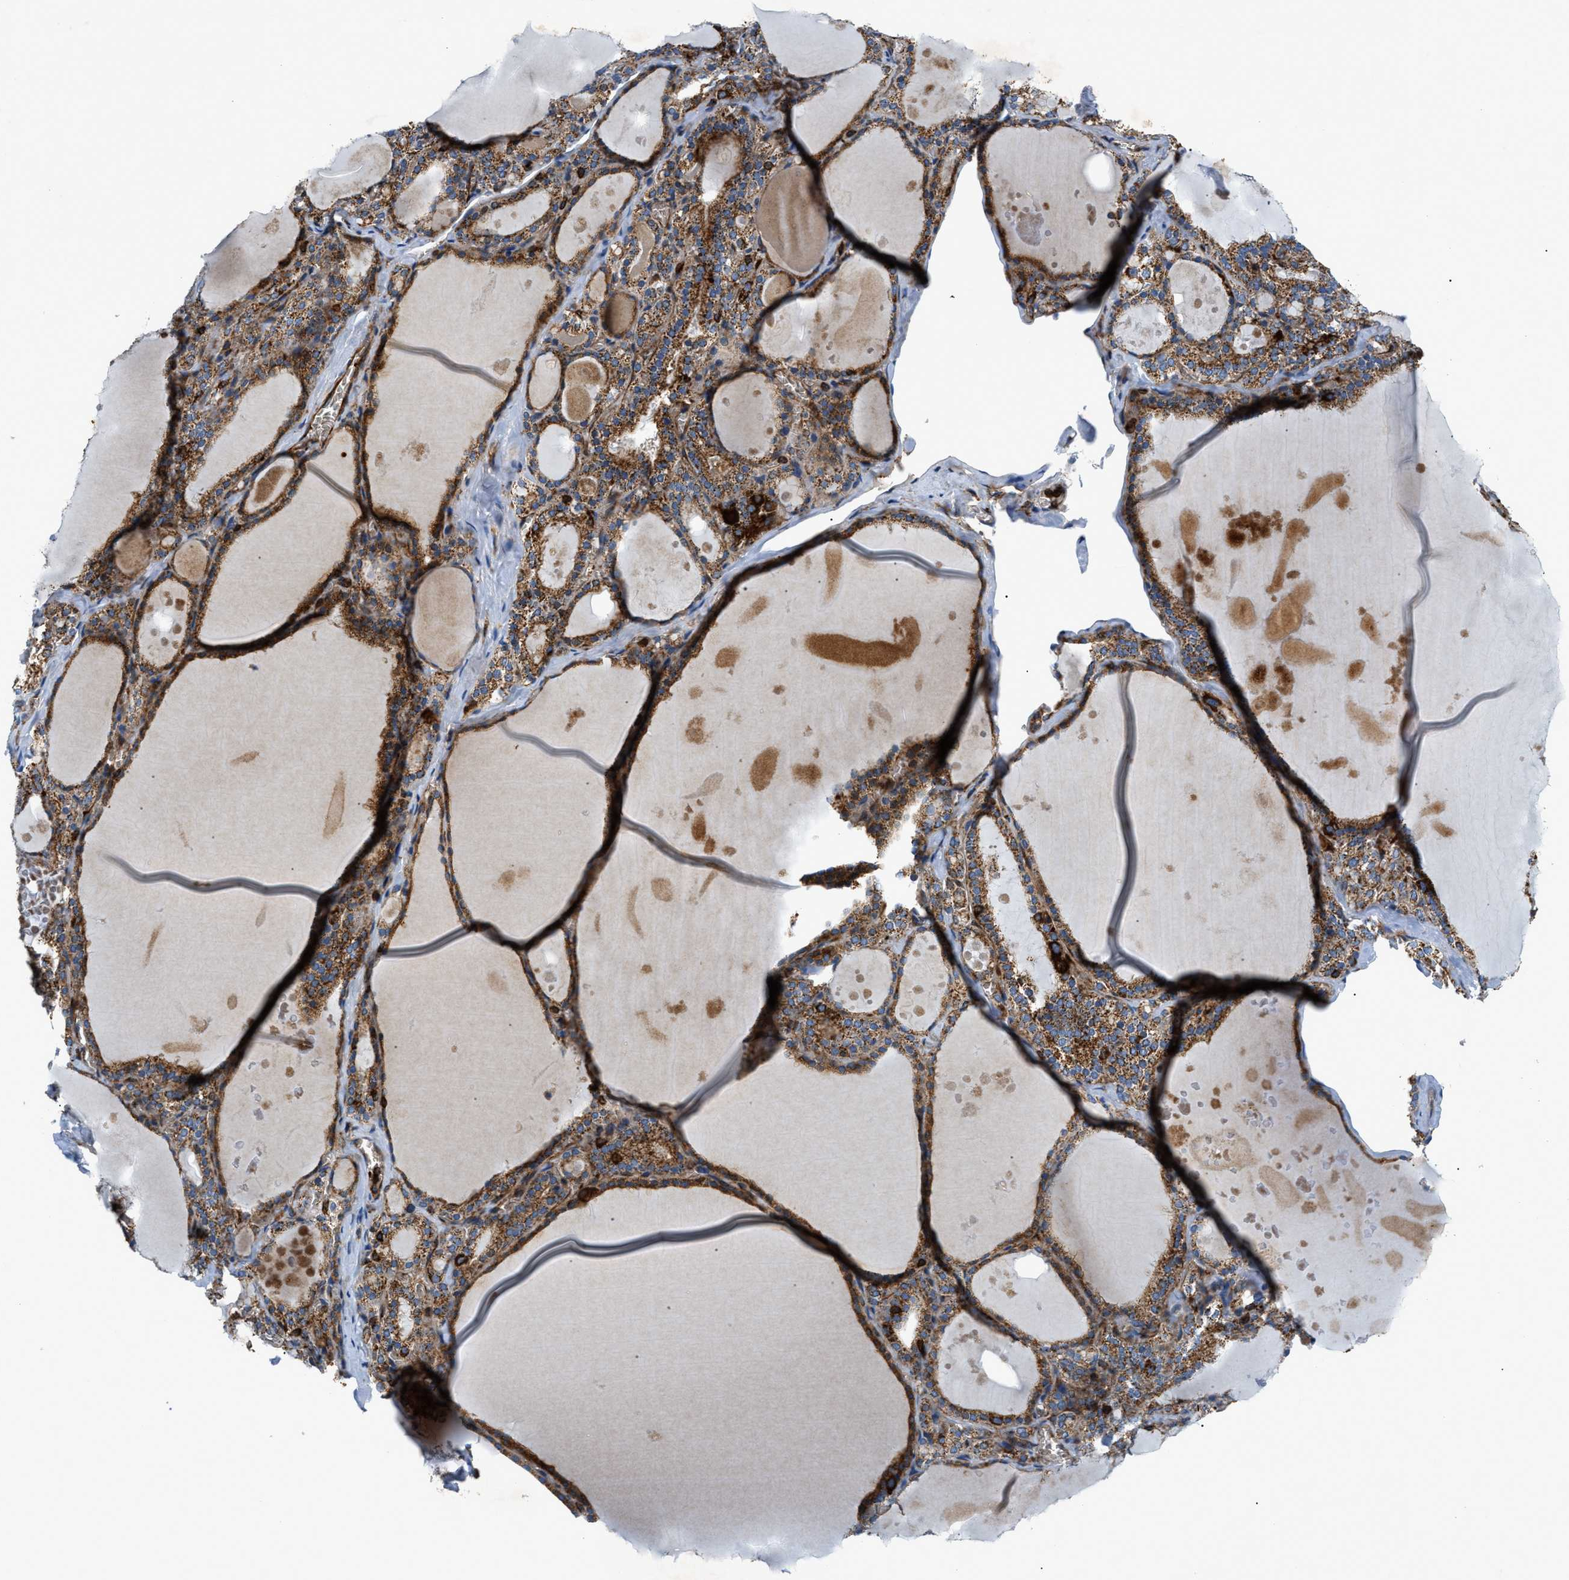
{"staining": {"intensity": "strong", "quantity": ">75%", "location": "cytoplasmic/membranous"}, "tissue": "thyroid gland", "cell_type": "Glandular cells", "image_type": "normal", "snomed": [{"axis": "morphology", "description": "Normal tissue, NOS"}, {"axis": "topography", "description": "Thyroid gland"}], "caption": "Glandular cells demonstrate high levels of strong cytoplasmic/membranous positivity in about >75% of cells in benign human thyroid gland.", "gene": "DHODH", "patient": {"sex": "male", "age": 56}}